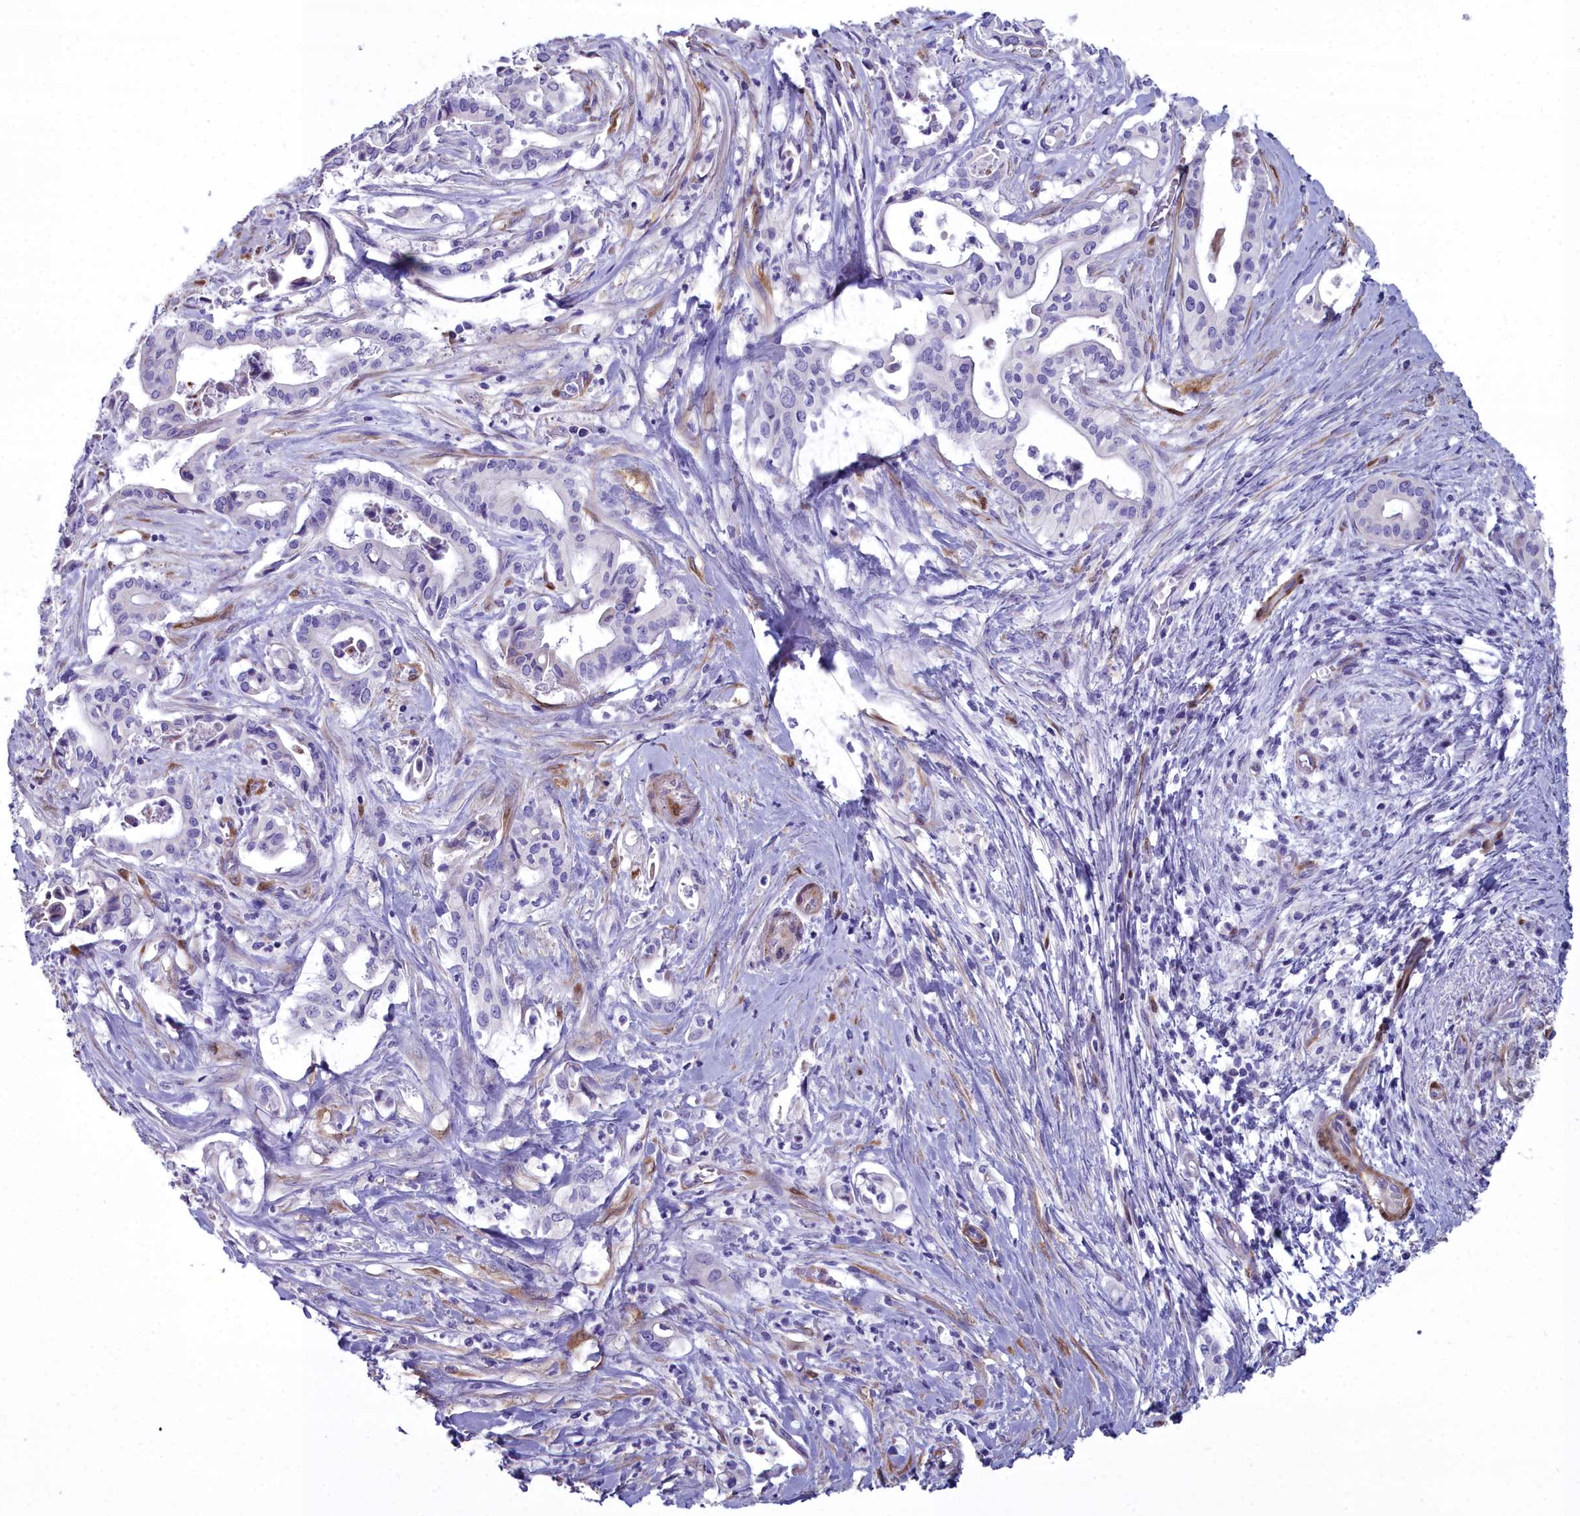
{"staining": {"intensity": "negative", "quantity": "none", "location": "none"}, "tissue": "pancreatic cancer", "cell_type": "Tumor cells", "image_type": "cancer", "snomed": [{"axis": "morphology", "description": "Adenocarcinoma, NOS"}, {"axis": "topography", "description": "Pancreas"}], "caption": "Image shows no significant protein expression in tumor cells of pancreatic adenocarcinoma.", "gene": "PPP1R14A", "patient": {"sex": "female", "age": 77}}